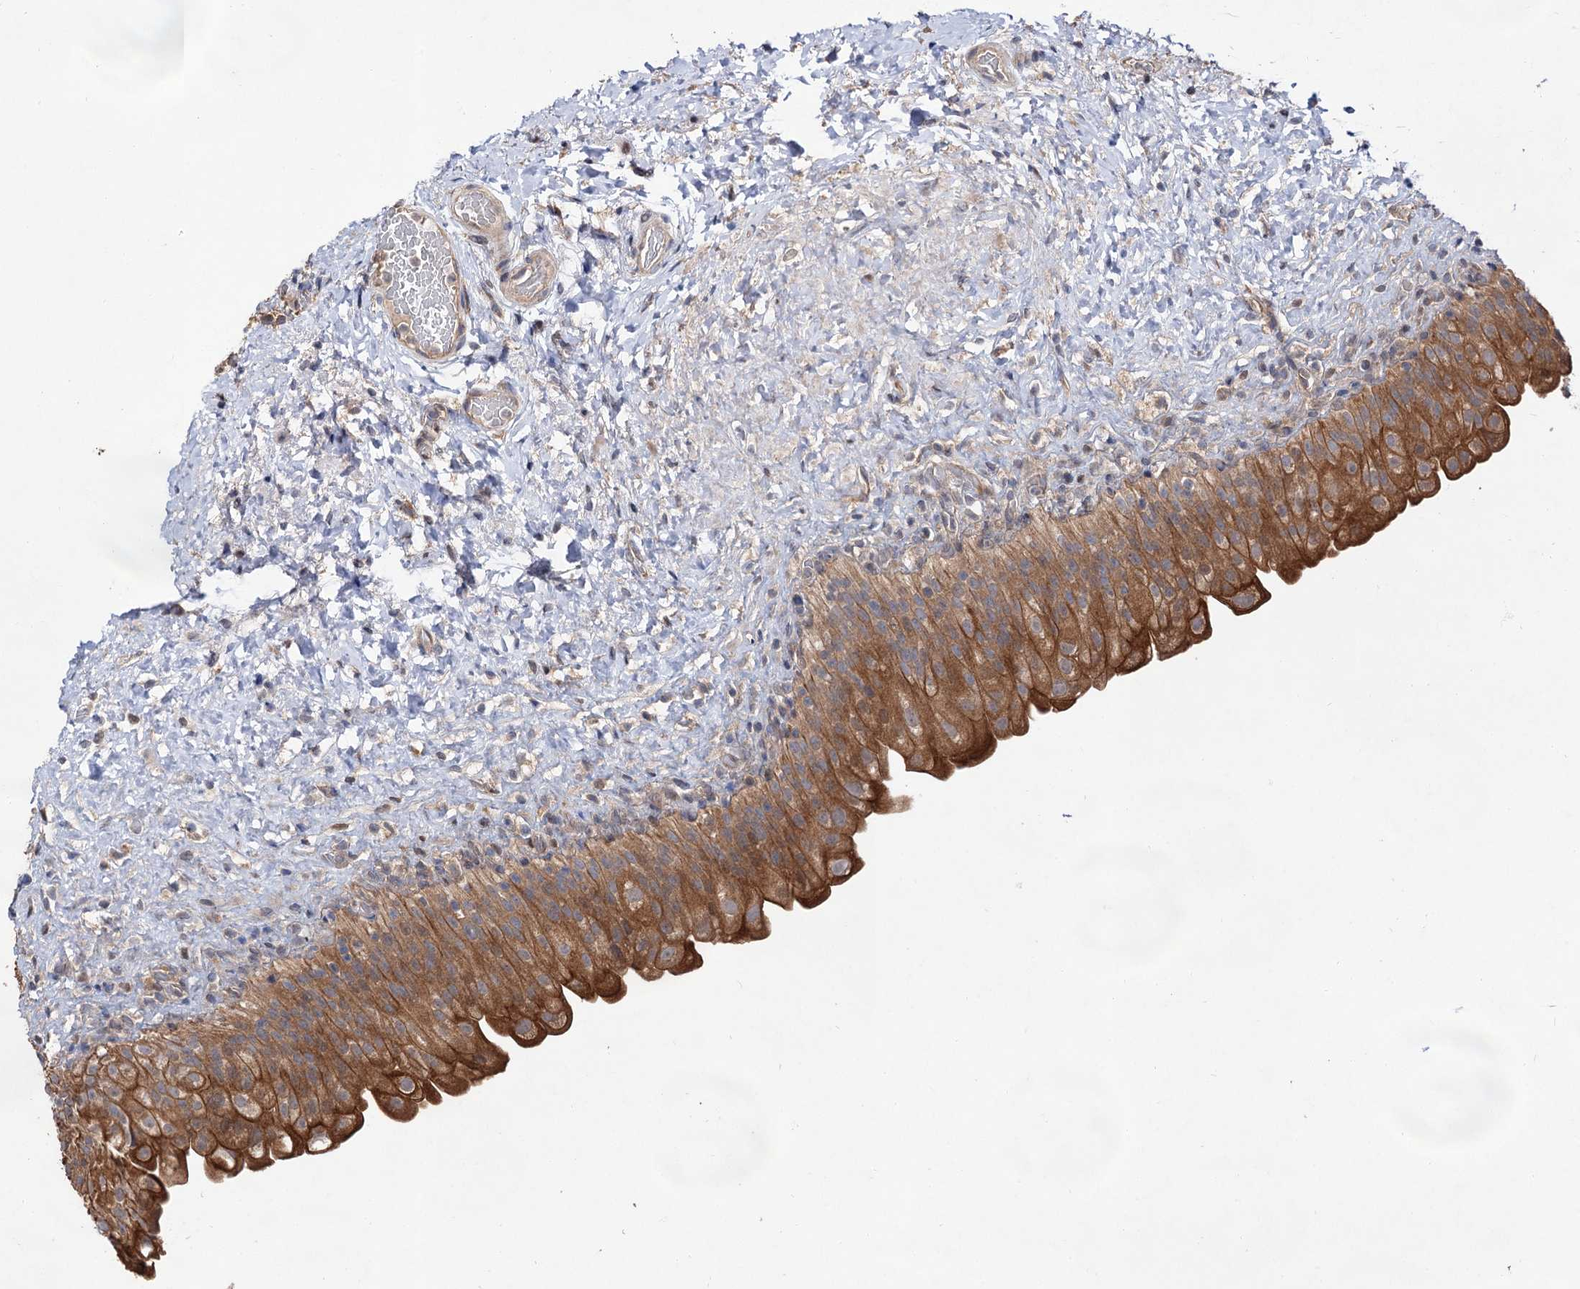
{"staining": {"intensity": "strong", "quantity": ">75%", "location": "cytoplasmic/membranous"}, "tissue": "urinary bladder", "cell_type": "Urothelial cells", "image_type": "normal", "snomed": [{"axis": "morphology", "description": "Normal tissue, NOS"}, {"axis": "topography", "description": "Urinary bladder"}], "caption": "Immunohistochemistry micrograph of benign urinary bladder: human urinary bladder stained using immunohistochemistry (IHC) demonstrates high levels of strong protein expression localized specifically in the cytoplasmic/membranous of urothelial cells, appearing as a cytoplasmic/membranous brown color.", "gene": "NAA25", "patient": {"sex": "female", "age": 27}}